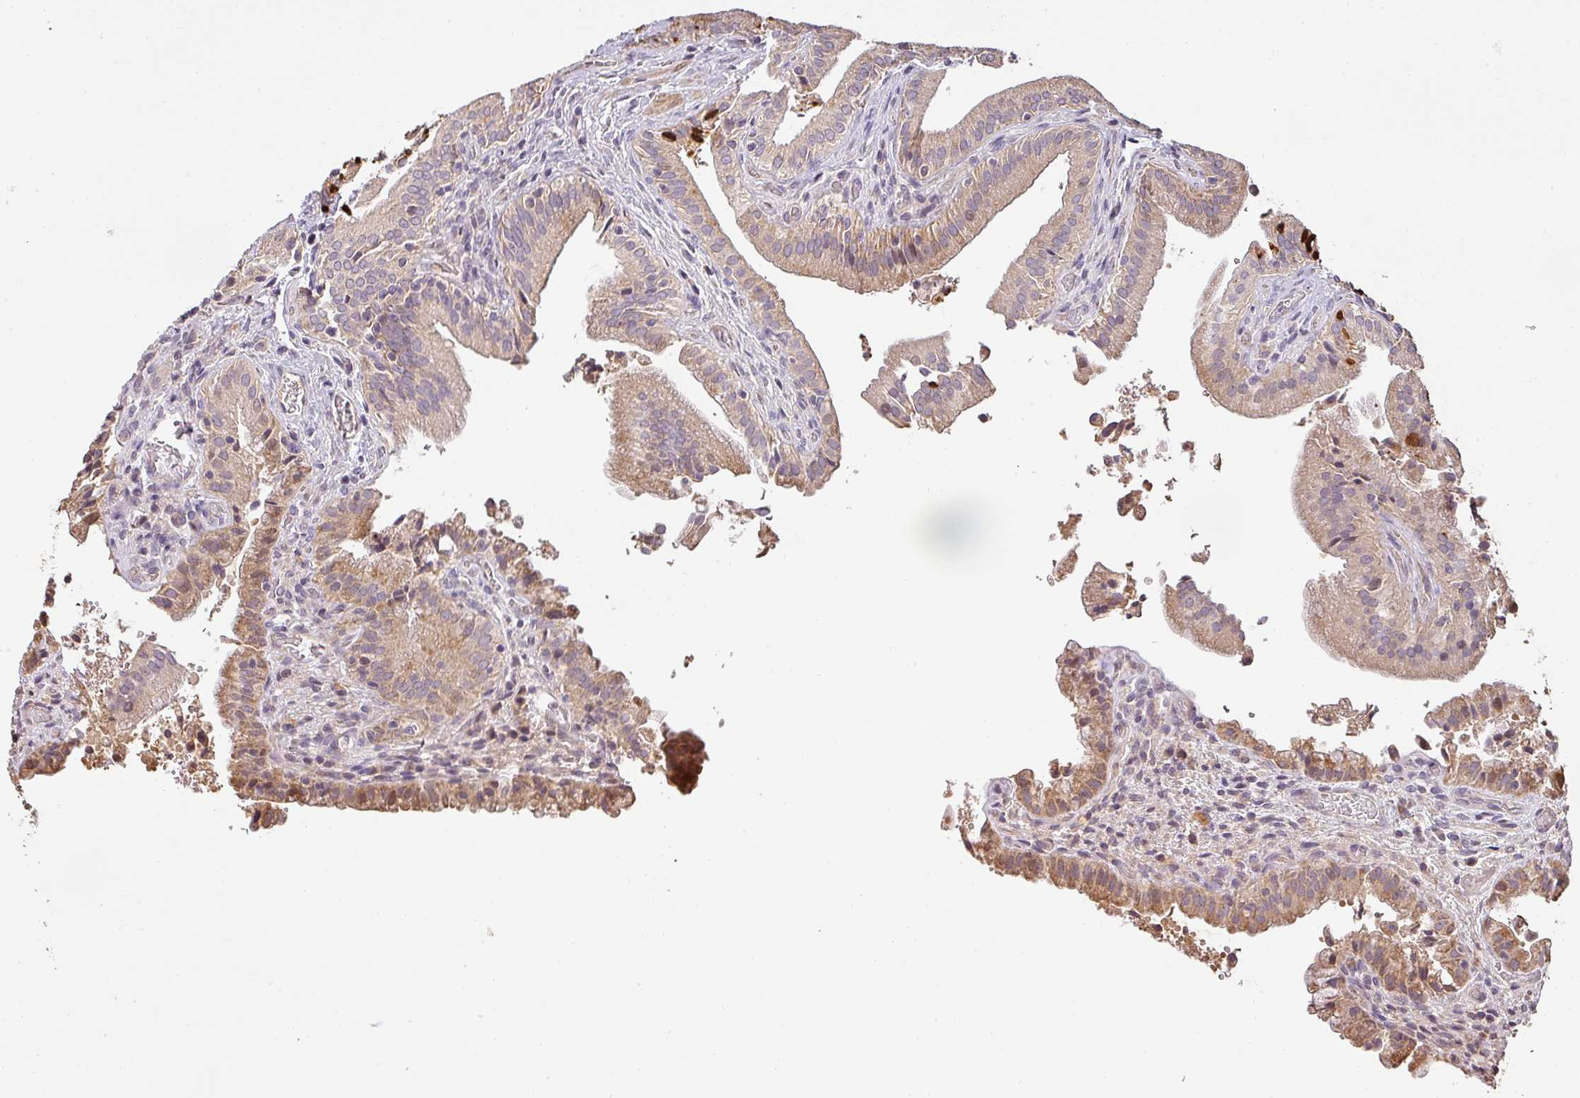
{"staining": {"intensity": "strong", "quantity": "25%-75%", "location": "cytoplasmic/membranous"}, "tissue": "gallbladder", "cell_type": "Glandular cells", "image_type": "normal", "snomed": [{"axis": "morphology", "description": "Normal tissue, NOS"}, {"axis": "topography", "description": "Gallbladder"}], "caption": "Brown immunohistochemical staining in unremarkable gallbladder shows strong cytoplasmic/membranous positivity in approximately 25%-75% of glandular cells. The staining was performed using DAB to visualize the protein expression in brown, while the nuclei were stained in blue with hematoxylin (Magnification: 20x).", "gene": "BPIFB3", "patient": {"sex": "male", "age": 24}}